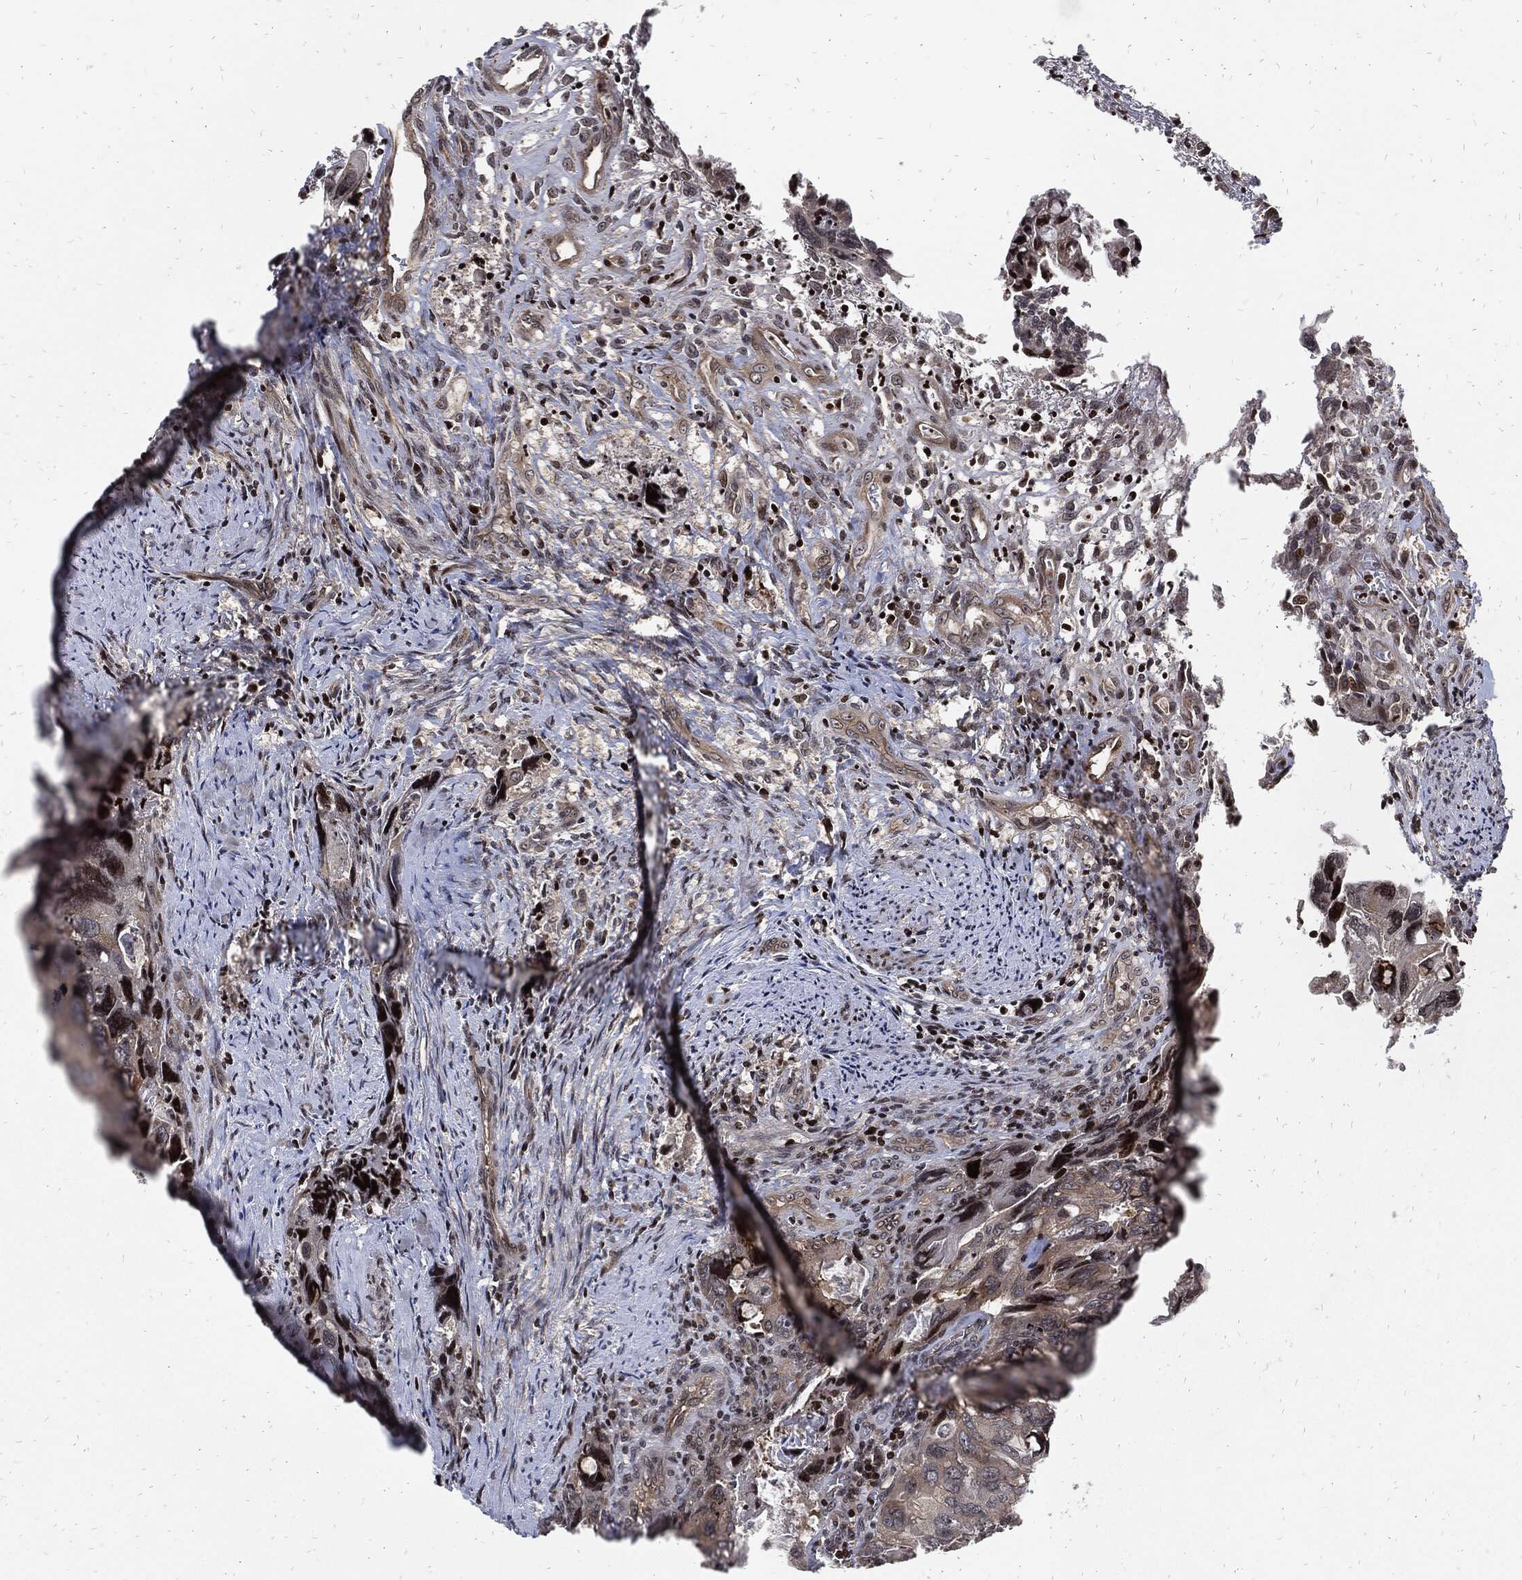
{"staining": {"intensity": "strong", "quantity": "<25%", "location": "cytoplasmic/membranous,nuclear"}, "tissue": "colorectal cancer", "cell_type": "Tumor cells", "image_type": "cancer", "snomed": [{"axis": "morphology", "description": "Adenocarcinoma, NOS"}, {"axis": "topography", "description": "Rectum"}], "caption": "The micrograph shows immunohistochemical staining of colorectal cancer. There is strong cytoplasmic/membranous and nuclear staining is present in approximately <25% of tumor cells. The protein of interest is stained brown, and the nuclei are stained in blue (DAB IHC with brightfield microscopy, high magnification).", "gene": "ZNF775", "patient": {"sex": "male", "age": 62}}